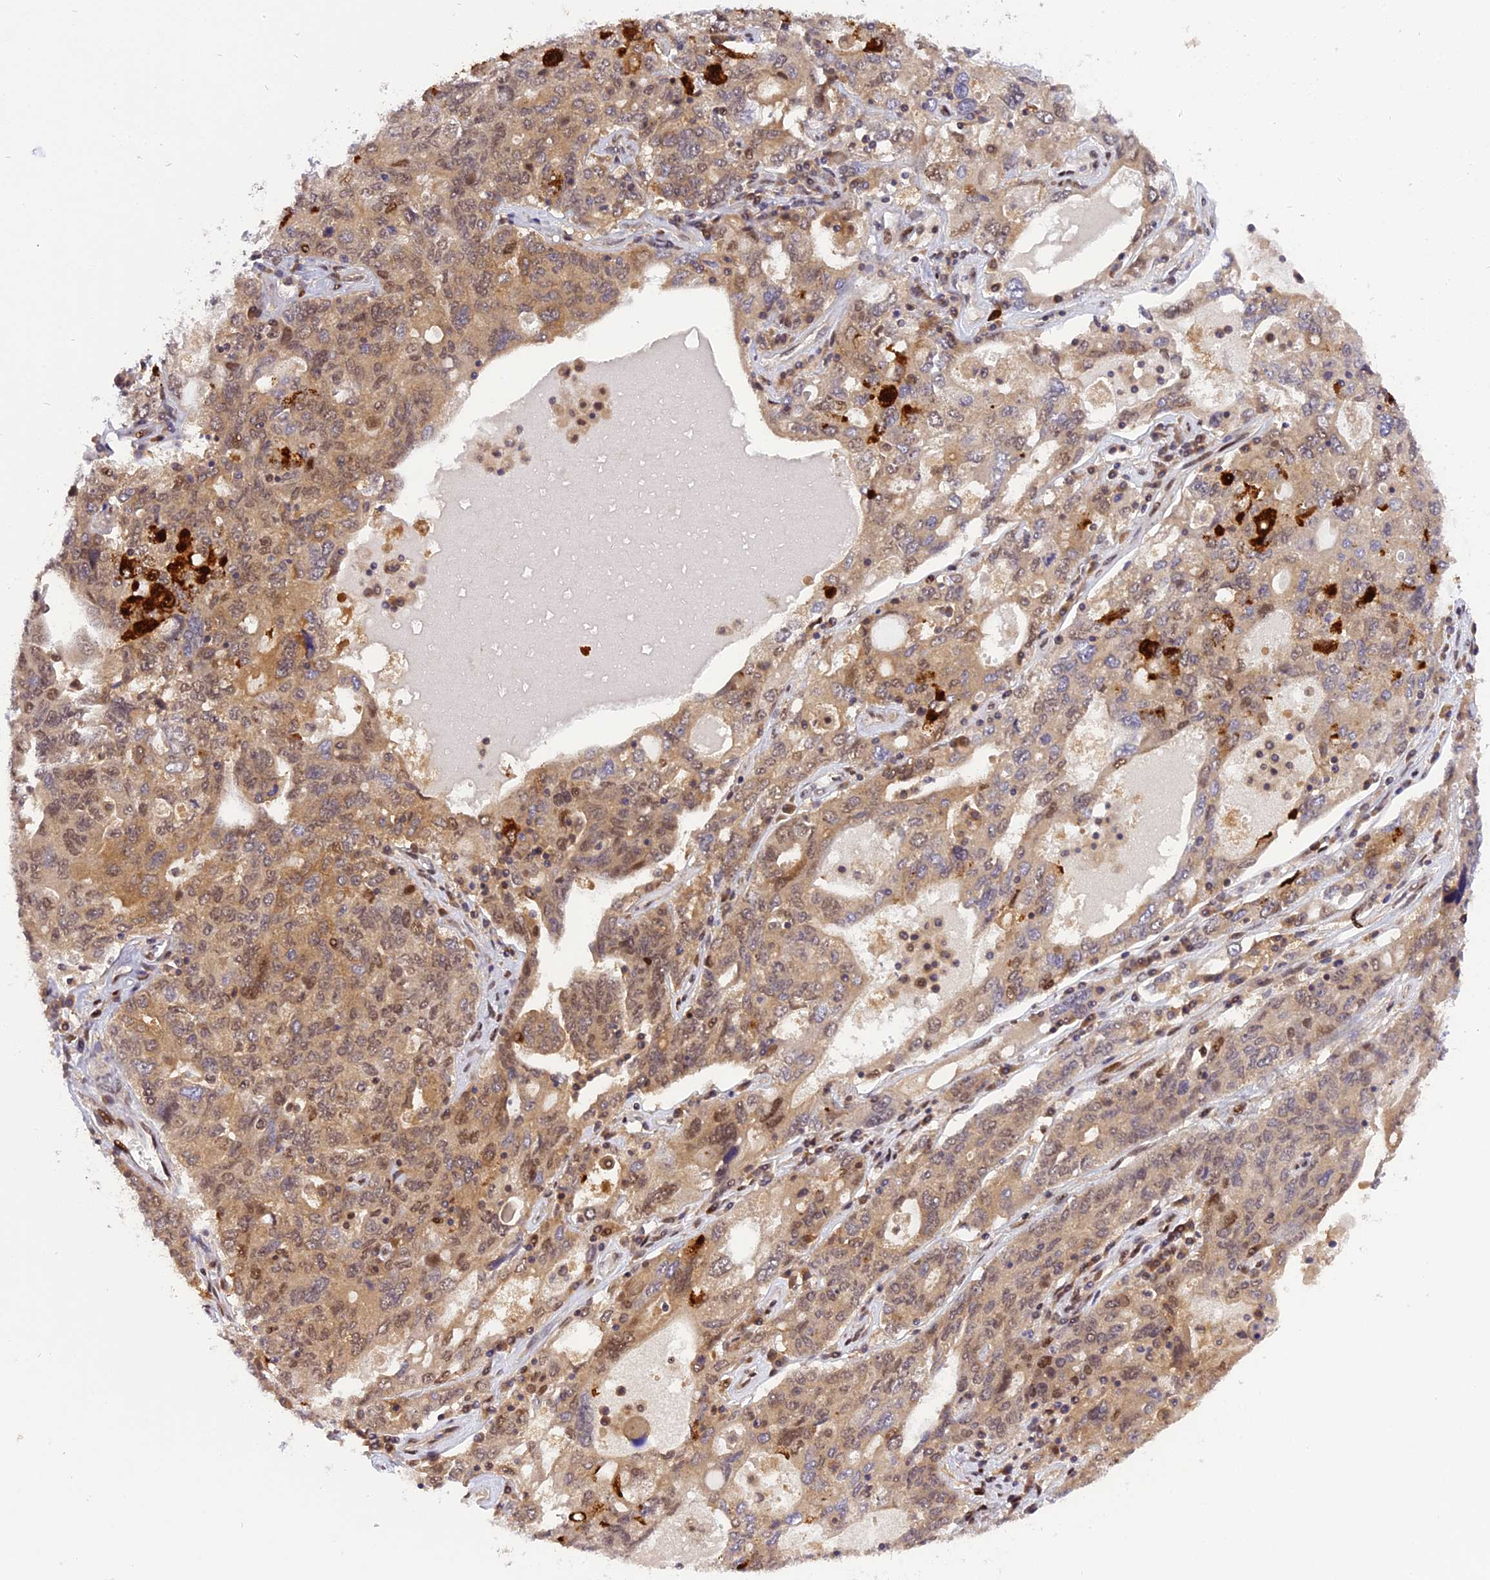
{"staining": {"intensity": "moderate", "quantity": ">75%", "location": "cytoplasmic/membranous,nuclear"}, "tissue": "ovarian cancer", "cell_type": "Tumor cells", "image_type": "cancer", "snomed": [{"axis": "morphology", "description": "Carcinoma, endometroid"}, {"axis": "topography", "description": "Ovary"}], "caption": "Immunohistochemistry (IHC) micrograph of human ovarian cancer stained for a protein (brown), which displays medium levels of moderate cytoplasmic/membranous and nuclear staining in approximately >75% of tumor cells.", "gene": "RABGGTA", "patient": {"sex": "female", "age": 62}}